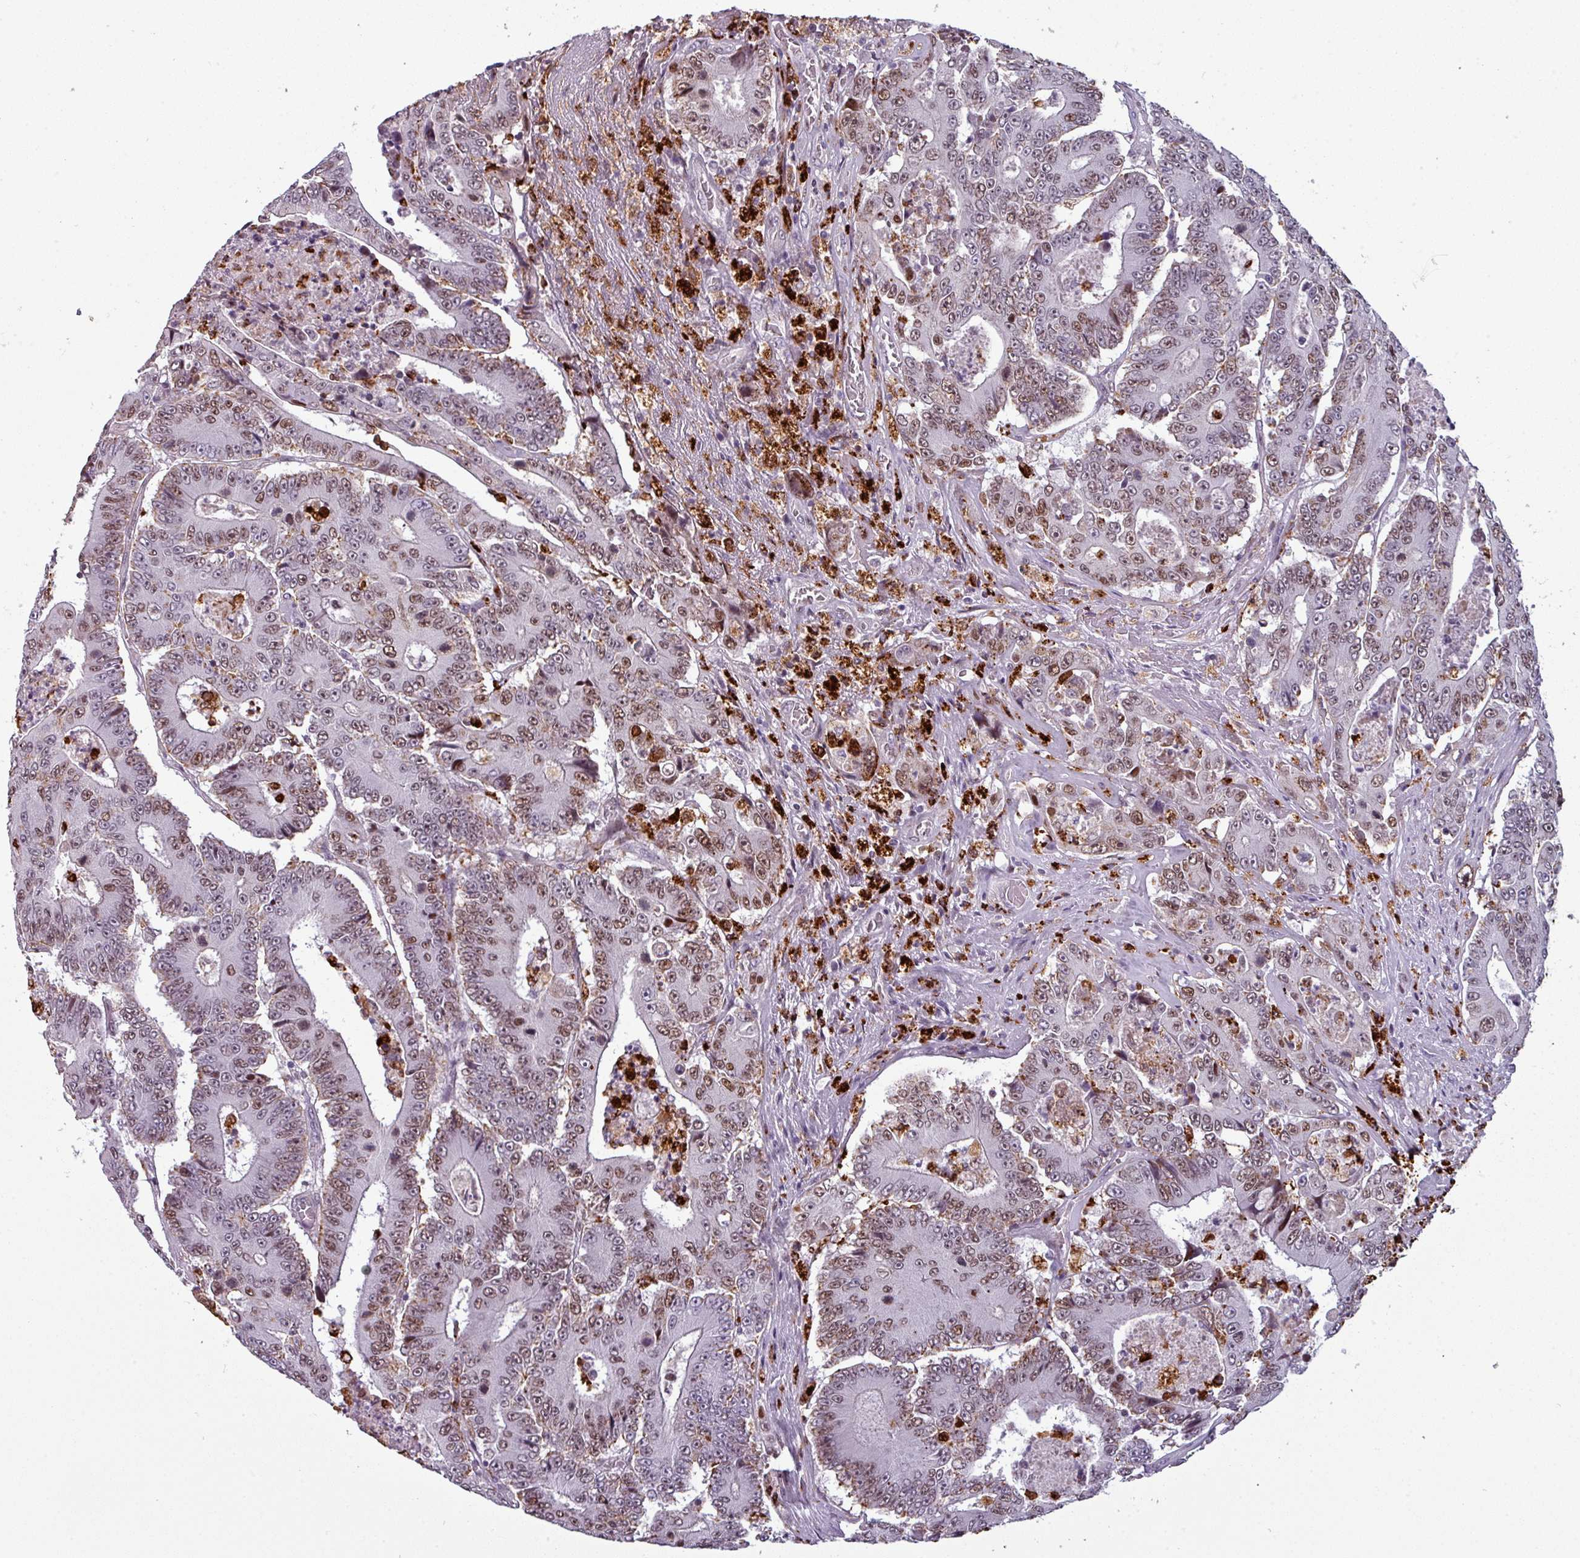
{"staining": {"intensity": "moderate", "quantity": "25%-75%", "location": "nuclear"}, "tissue": "colorectal cancer", "cell_type": "Tumor cells", "image_type": "cancer", "snomed": [{"axis": "morphology", "description": "Adenocarcinoma, NOS"}, {"axis": "topography", "description": "Colon"}], "caption": "Immunohistochemical staining of colorectal cancer (adenocarcinoma) exhibits medium levels of moderate nuclear expression in about 25%-75% of tumor cells.", "gene": "TMEFF1", "patient": {"sex": "male", "age": 83}}